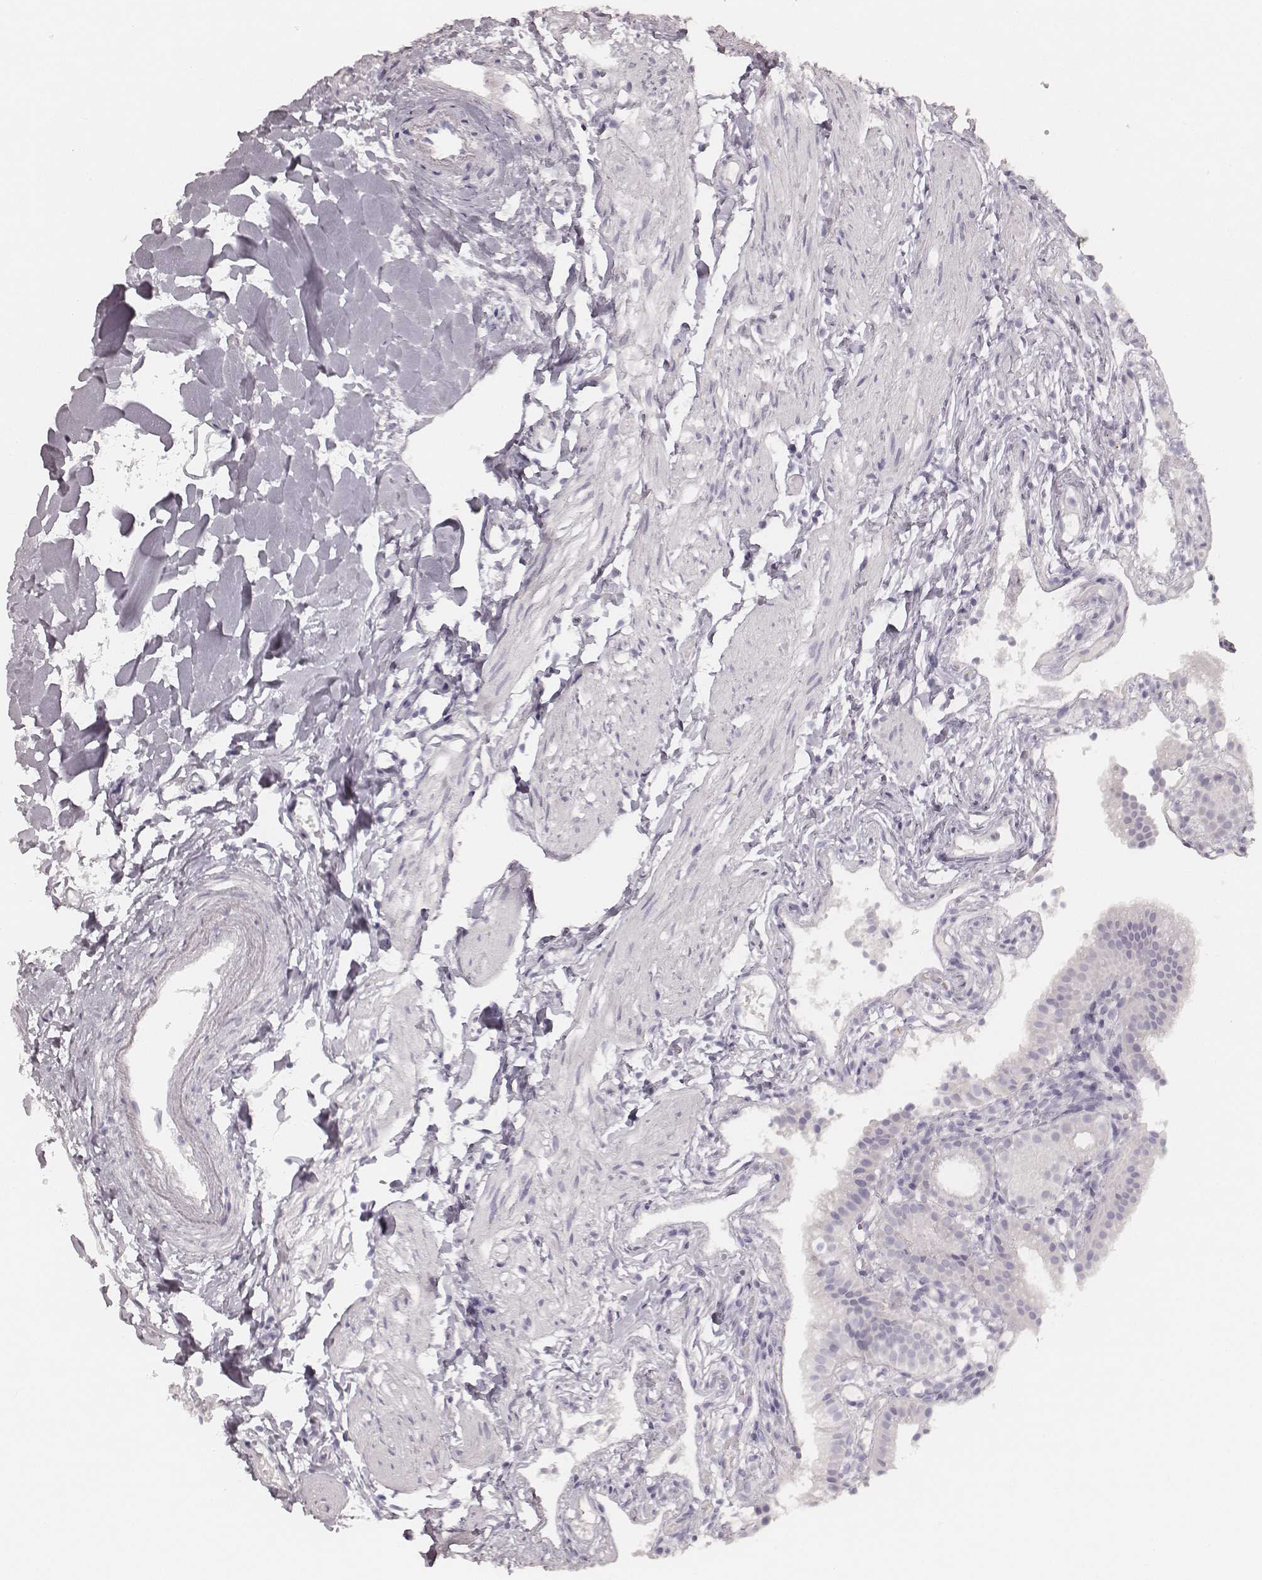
{"staining": {"intensity": "negative", "quantity": "none", "location": "none"}, "tissue": "gallbladder", "cell_type": "Glandular cells", "image_type": "normal", "snomed": [{"axis": "morphology", "description": "Normal tissue, NOS"}, {"axis": "topography", "description": "Gallbladder"}], "caption": "The image shows no staining of glandular cells in normal gallbladder. Nuclei are stained in blue.", "gene": "KRT72", "patient": {"sex": "female", "age": 47}}